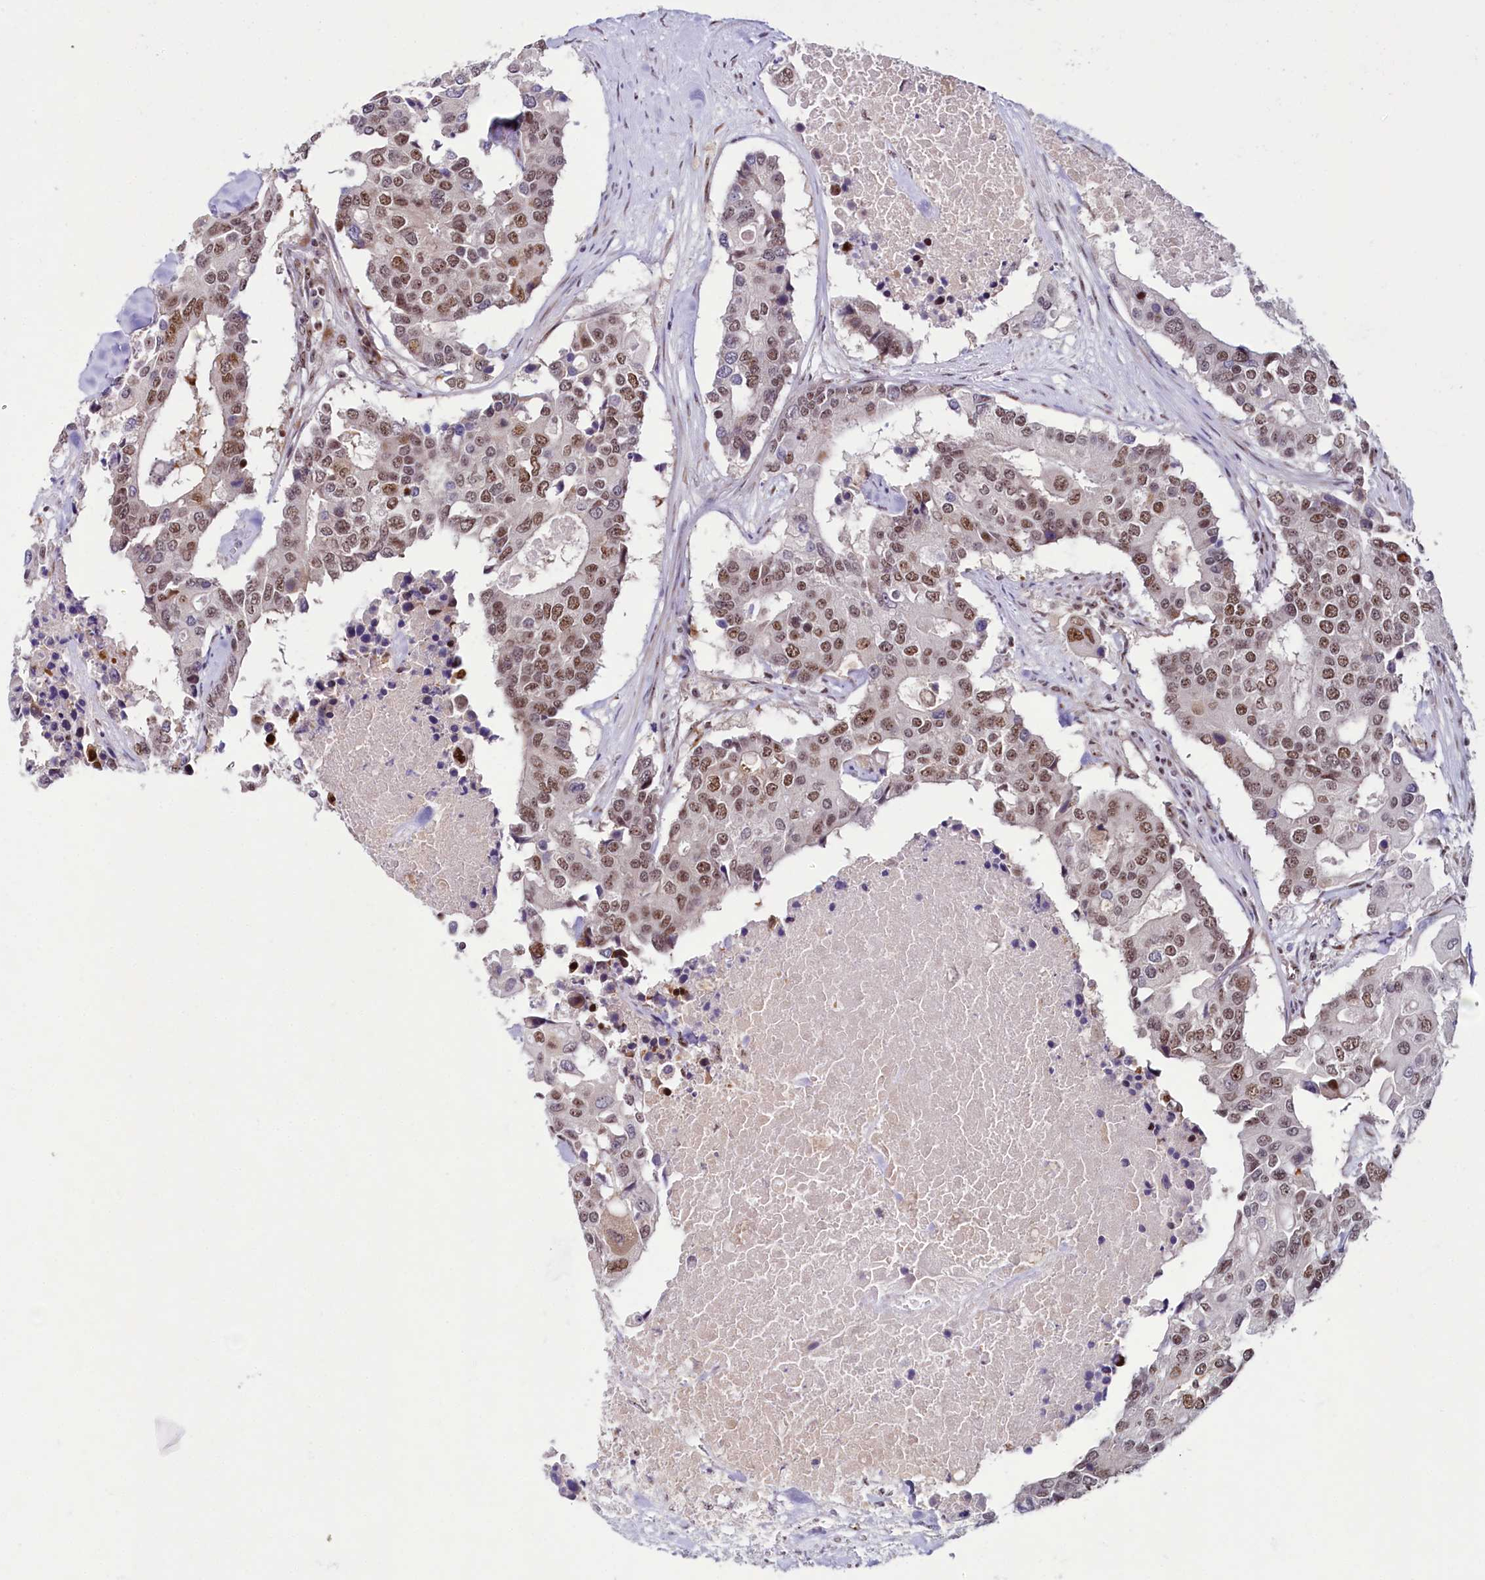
{"staining": {"intensity": "moderate", "quantity": ">75%", "location": "nuclear"}, "tissue": "colorectal cancer", "cell_type": "Tumor cells", "image_type": "cancer", "snomed": [{"axis": "morphology", "description": "Adenocarcinoma, NOS"}, {"axis": "topography", "description": "Colon"}], "caption": "Immunohistochemistry (IHC) histopathology image of human adenocarcinoma (colorectal) stained for a protein (brown), which exhibits medium levels of moderate nuclear staining in about >75% of tumor cells.", "gene": "TCOF1", "patient": {"sex": "male", "age": 77}}